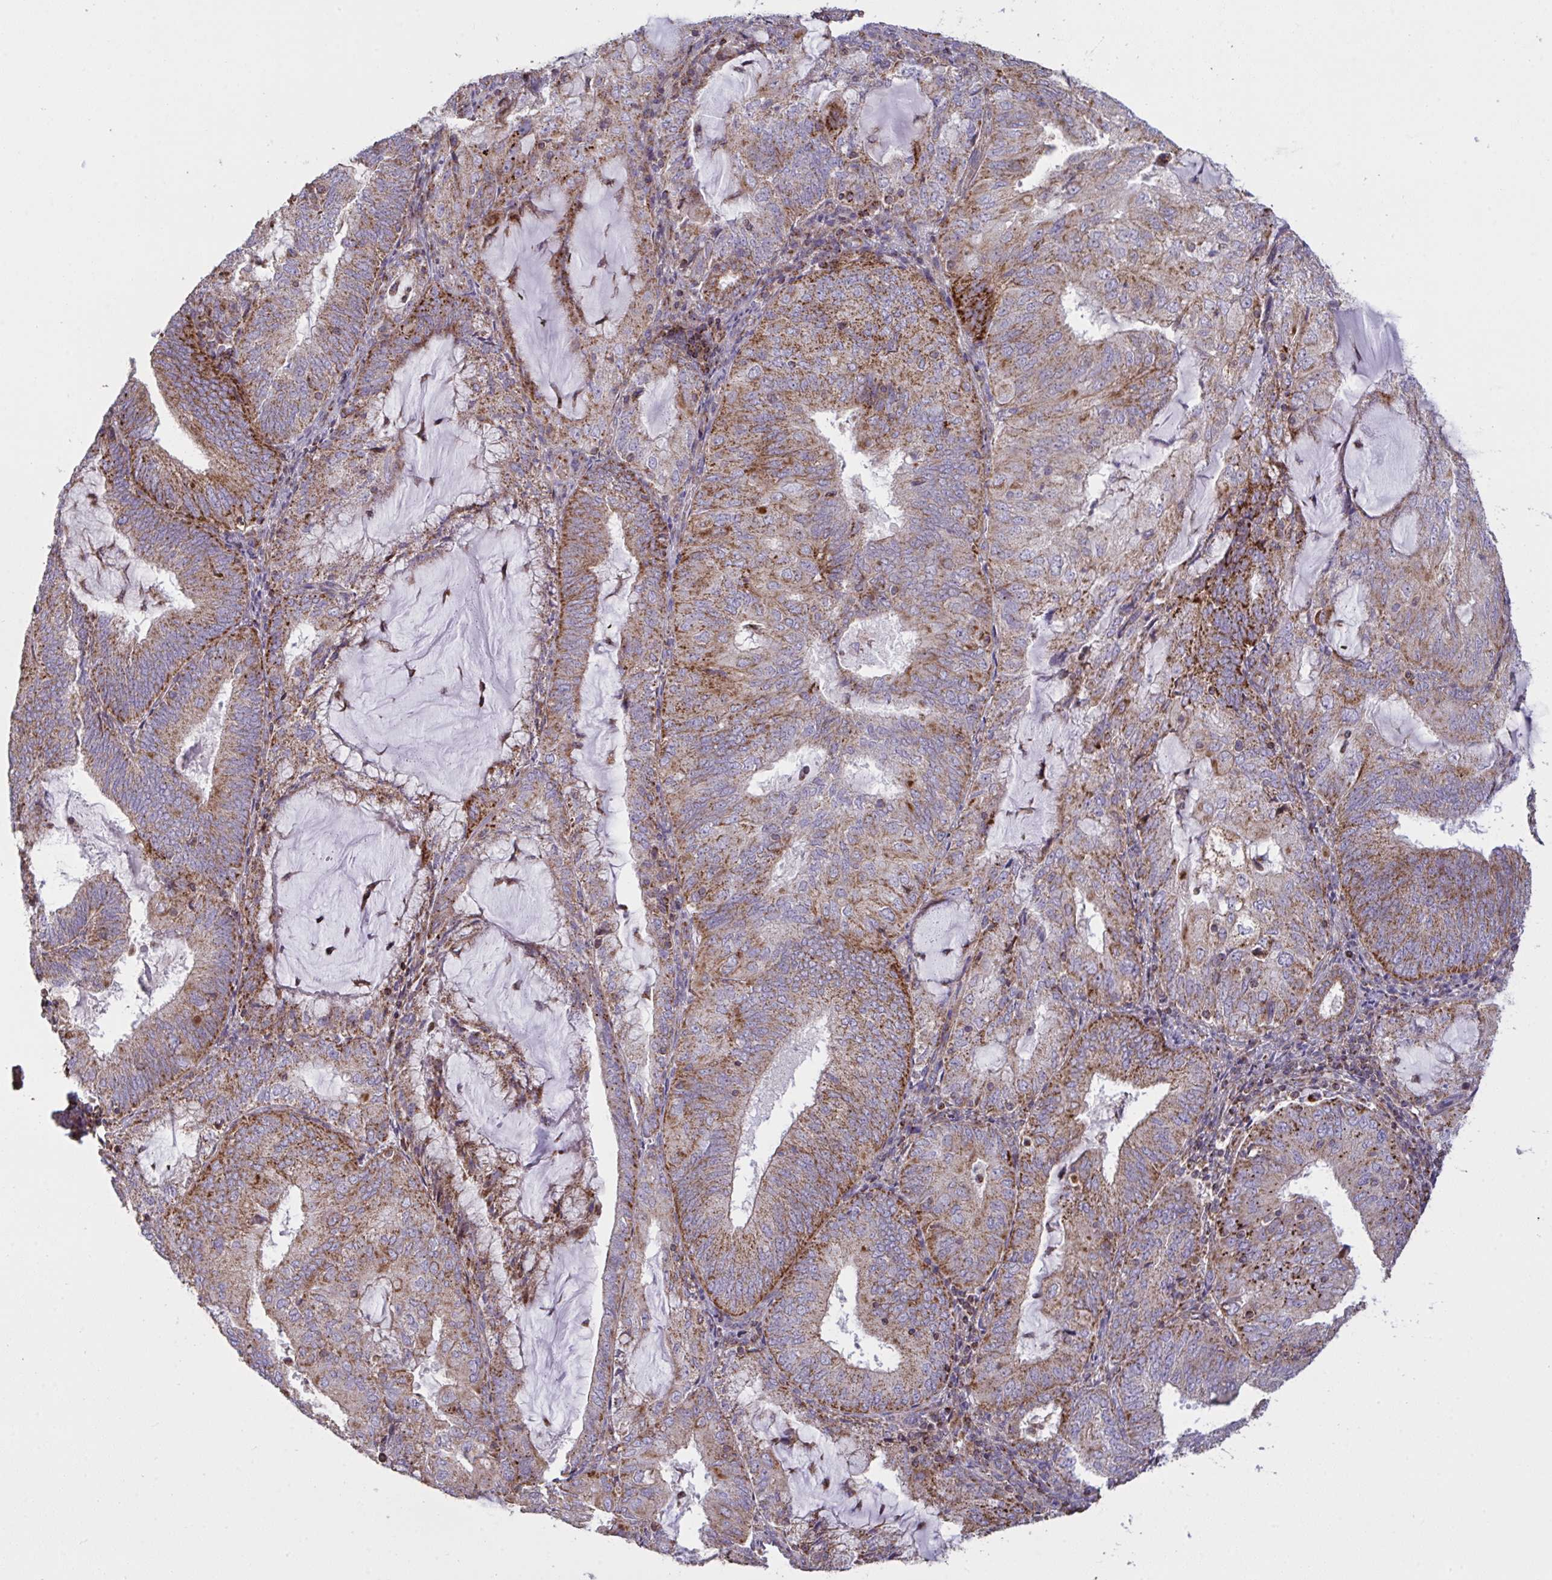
{"staining": {"intensity": "moderate", "quantity": ">75%", "location": "cytoplasmic/membranous"}, "tissue": "endometrial cancer", "cell_type": "Tumor cells", "image_type": "cancer", "snomed": [{"axis": "morphology", "description": "Adenocarcinoma, NOS"}, {"axis": "topography", "description": "Endometrium"}], "caption": "Moderate cytoplasmic/membranous positivity is present in approximately >75% of tumor cells in adenocarcinoma (endometrial).", "gene": "MICOS10", "patient": {"sex": "female", "age": 81}}